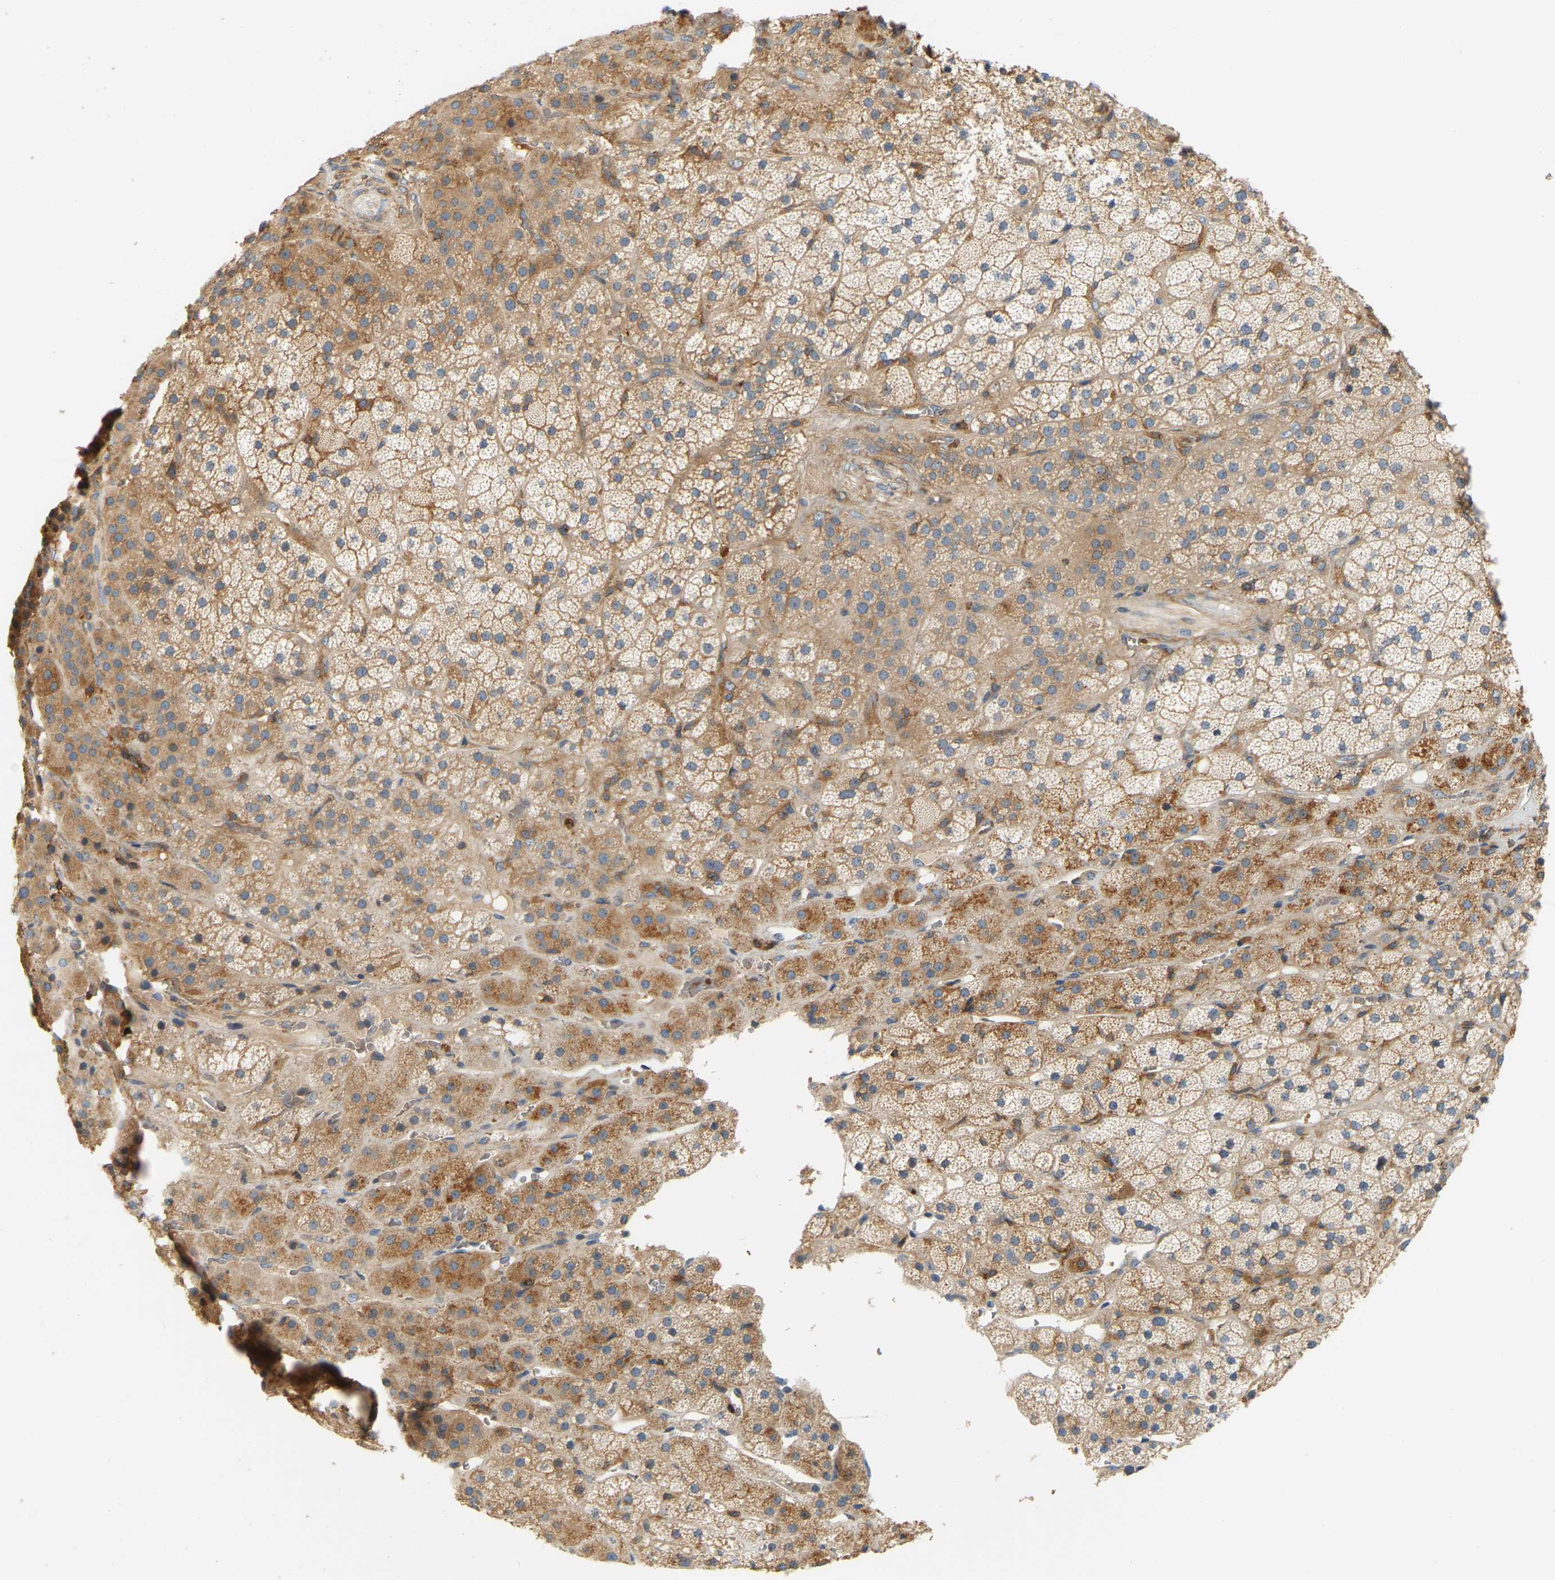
{"staining": {"intensity": "moderate", "quantity": ">75%", "location": "cytoplasmic/membranous"}, "tissue": "adrenal gland", "cell_type": "Glandular cells", "image_type": "normal", "snomed": [{"axis": "morphology", "description": "Normal tissue, NOS"}, {"axis": "topography", "description": "Adrenal gland"}], "caption": "Immunohistochemistry photomicrograph of normal adrenal gland stained for a protein (brown), which demonstrates medium levels of moderate cytoplasmic/membranous positivity in approximately >75% of glandular cells.", "gene": "AKAP13", "patient": {"sex": "male", "age": 57}}